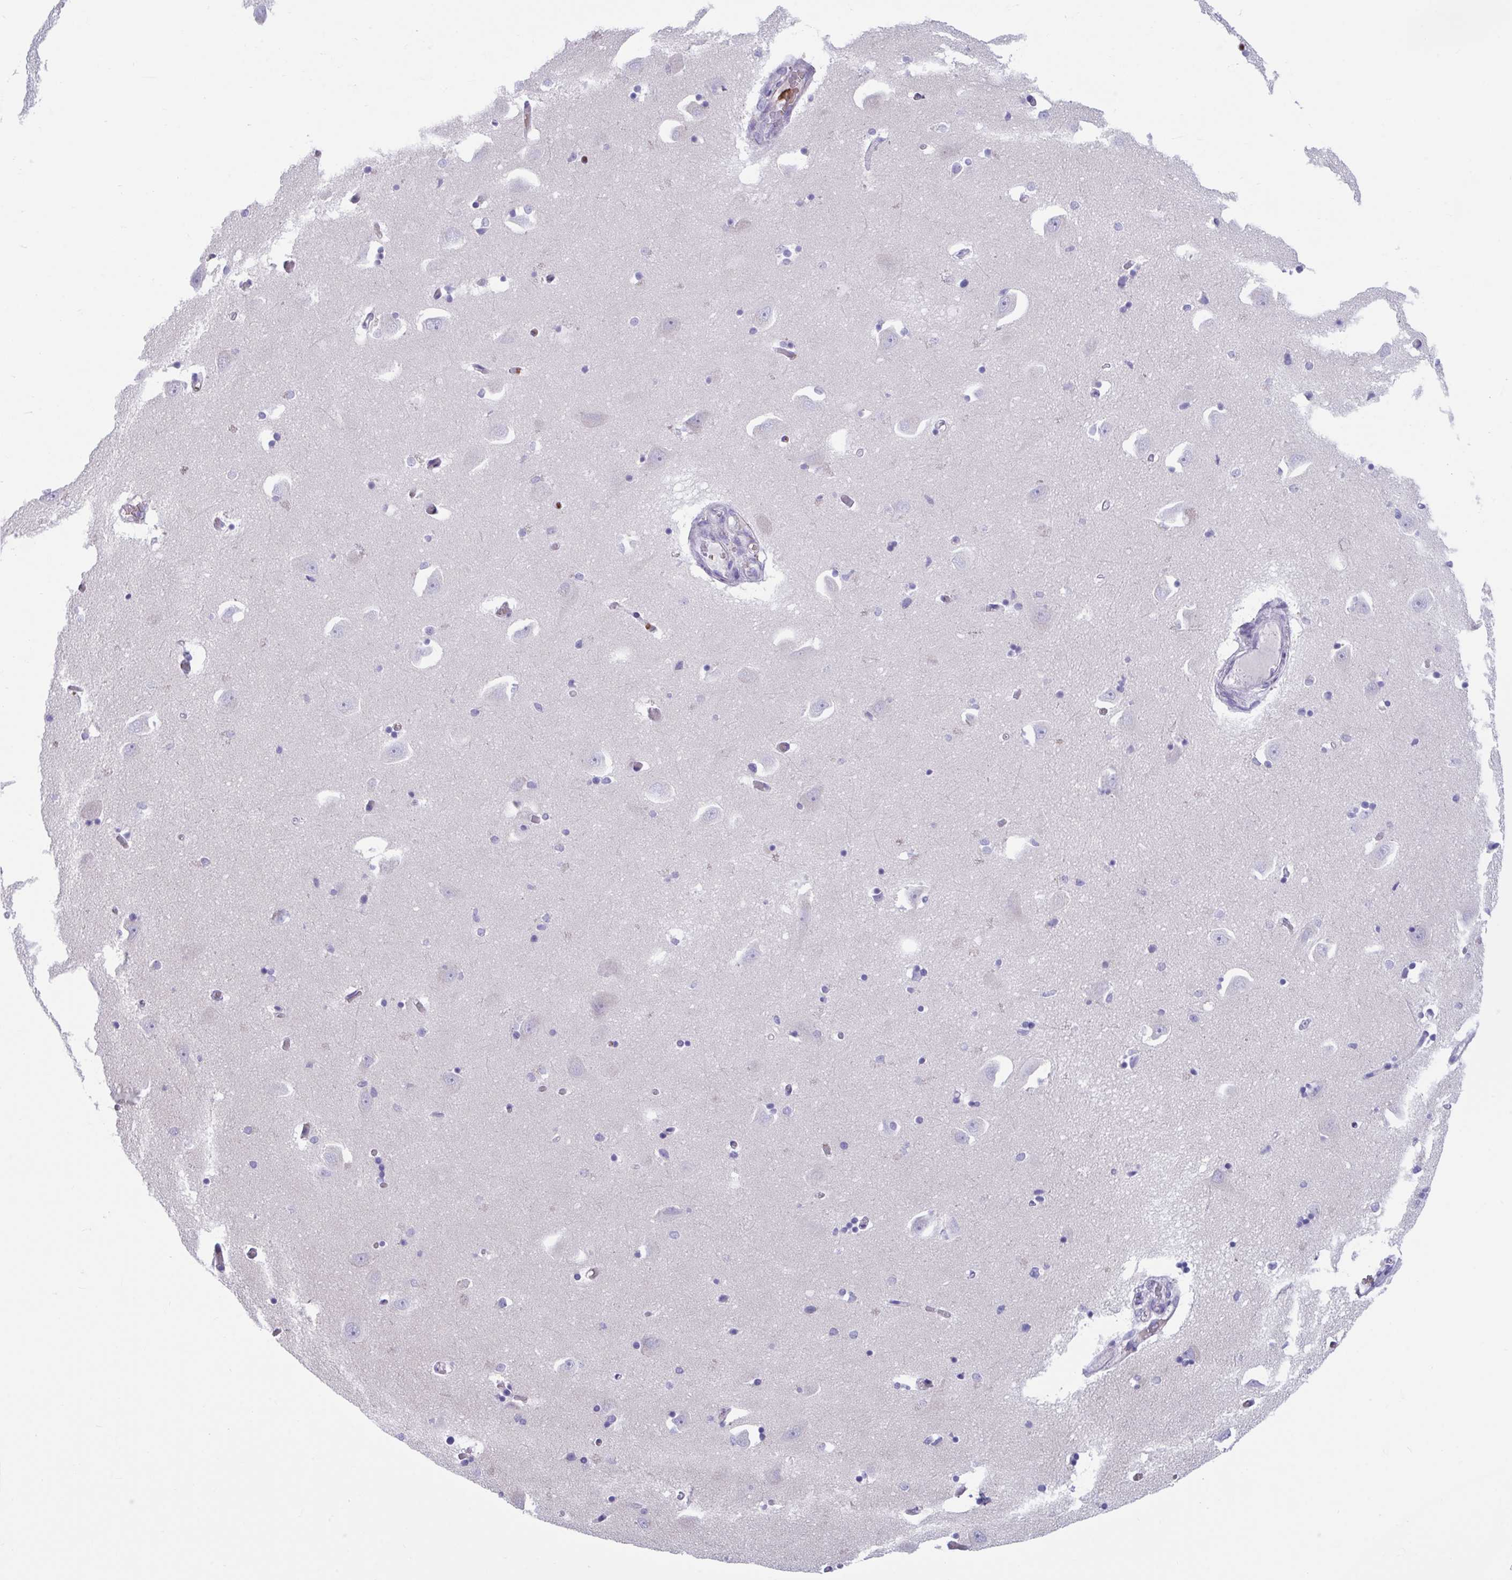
{"staining": {"intensity": "negative", "quantity": "none", "location": "none"}, "tissue": "caudate", "cell_type": "Glial cells", "image_type": "normal", "snomed": [{"axis": "morphology", "description": "Normal tissue, NOS"}, {"axis": "topography", "description": "Lateral ventricle wall"}, {"axis": "topography", "description": "Hippocampus"}], "caption": "Immunohistochemistry (IHC) image of benign caudate: human caudate stained with DAB exhibits no significant protein staining in glial cells.", "gene": "TTC30A", "patient": {"sex": "female", "age": 63}}